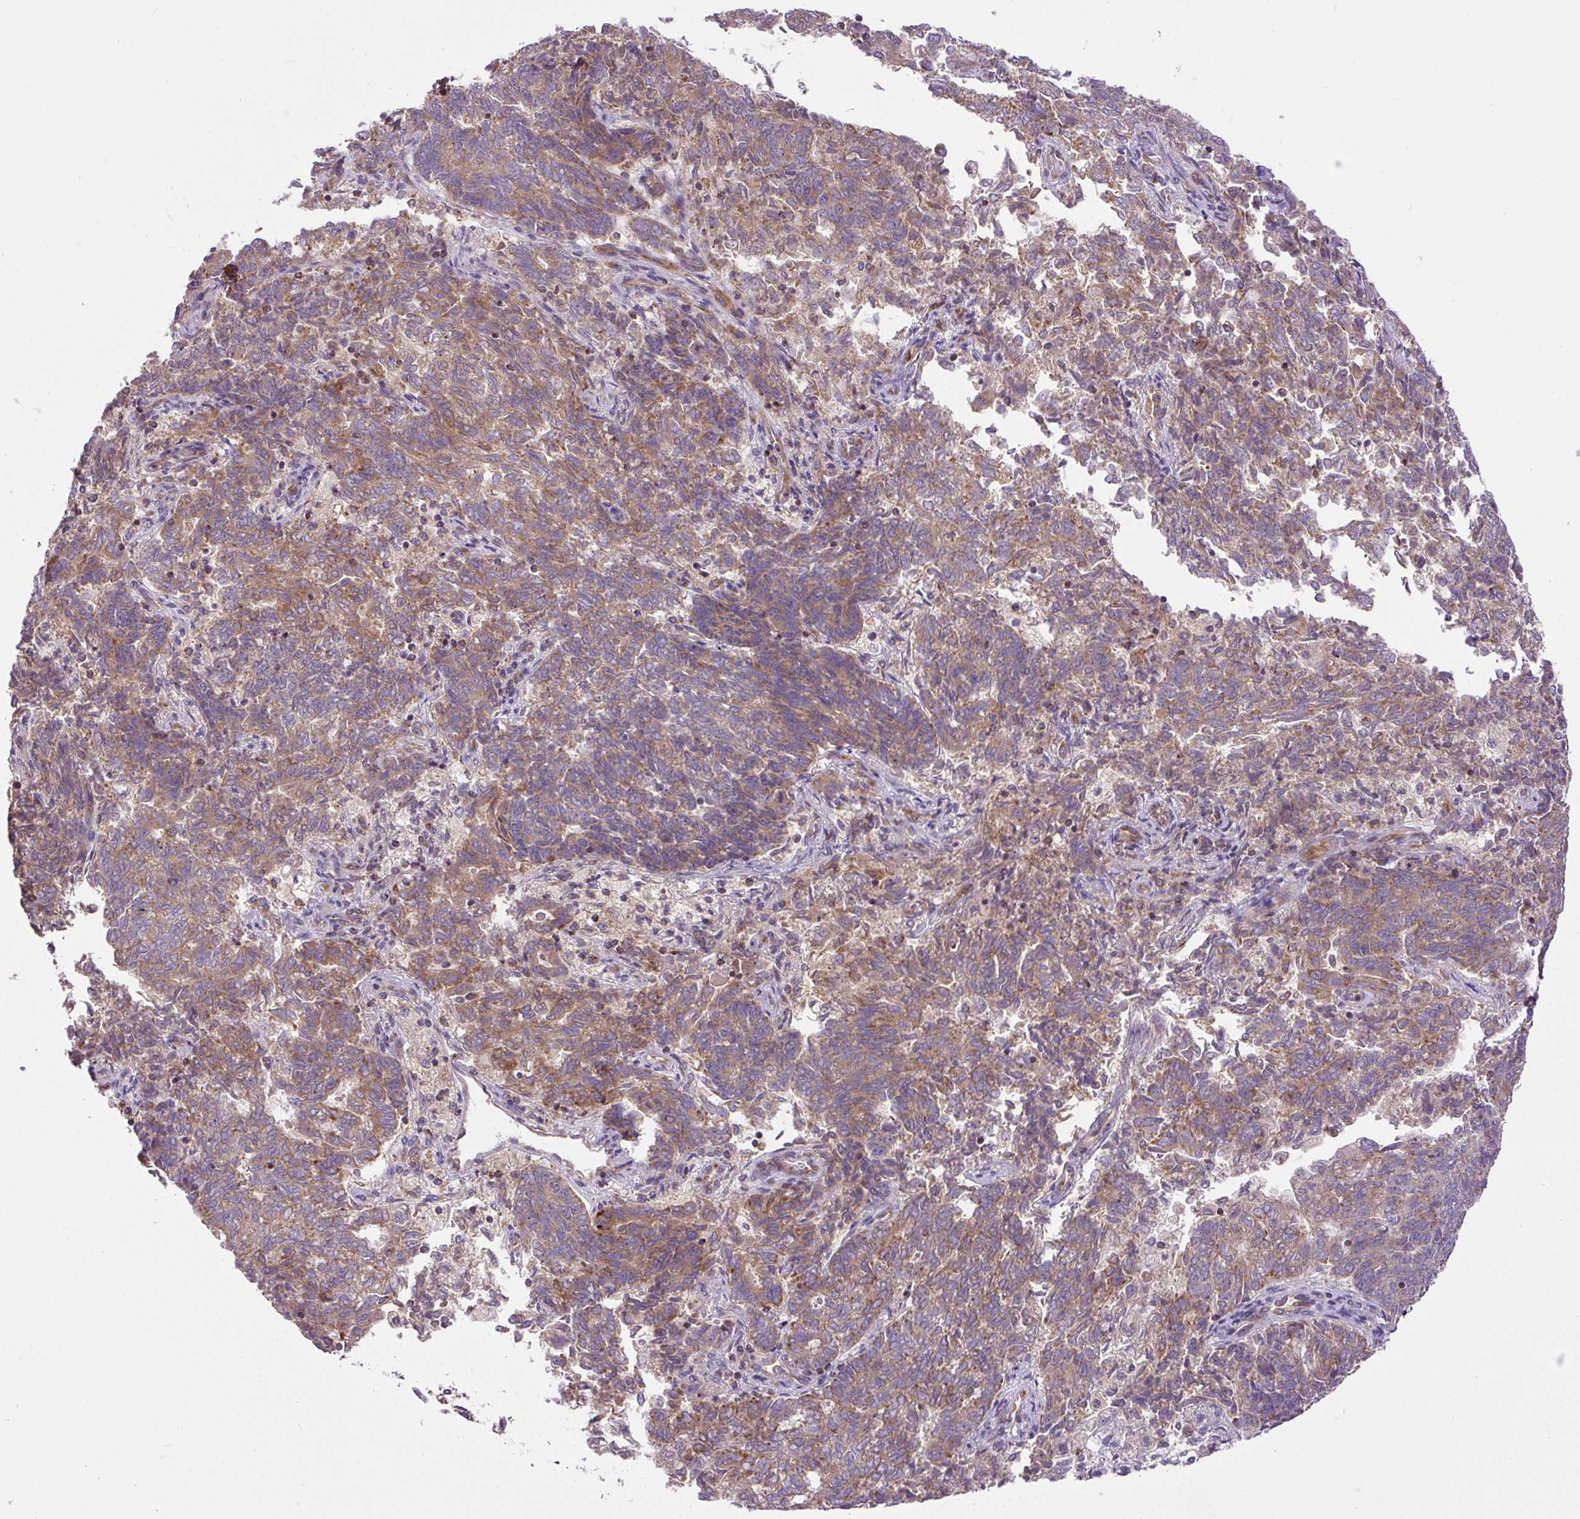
{"staining": {"intensity": "moderate", "quantity": ">75%", "location": "cytoplasmic/membranous"}, "tissue": "endometrial cancer", "cell_type": "Tumor cells", "image_type": "cancer", "snomed": [{"axis": "morphology", "description": "Adenocarcinoma, NOS"}, {"axis": "topography", "description": "Endometrium"}], "caption": "Immunohistochemistry (DAB (3,3'-diaminobenzidine)) staining of human adenocarcinoma (endometrial) exhibits moderate cytoplasmic/membranous protein positivity in about >75% of tumor cells.", "gene": "ZNF547", "patient": {"sex": "female", "age": 80}}